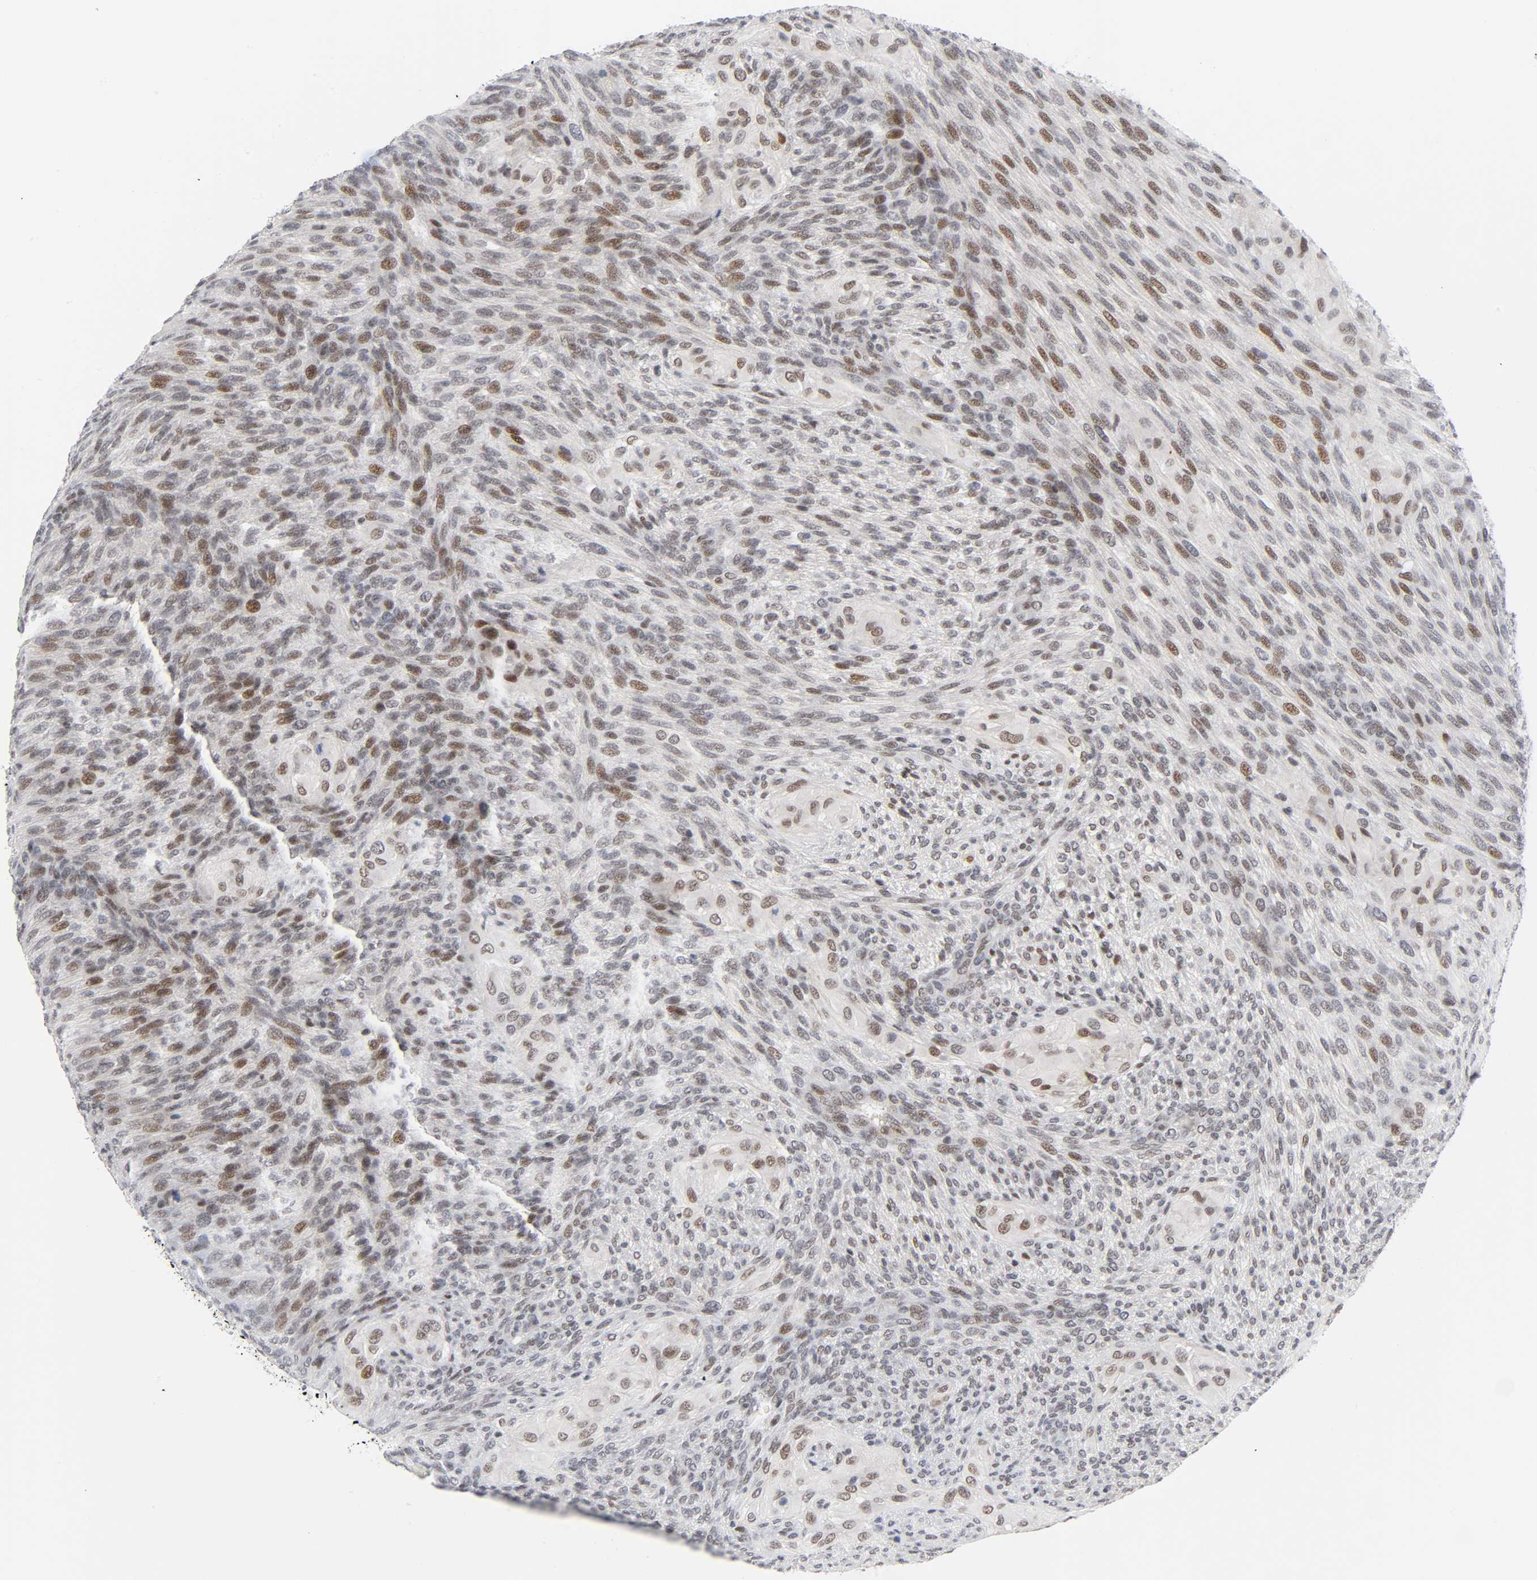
{"staining": {"intensity": "moderate", "quantity": "25%-75%", "location": "nuclear"}, "tissue": "glioma", "cell_type": "Tumor cells", "image_type": "cancer", "snomed": [{"axis": "morphology", "description": "Glioma, malignant, High grade"}, {"axis": "topography", "description": "Cerebral cortex"}], "caption": "An image of glioma stained for a protein reveals moderate nuclear brown staining in tumor cells.", "gene": "DIDO1", "patient": {"sex": "female", "age": 55}}